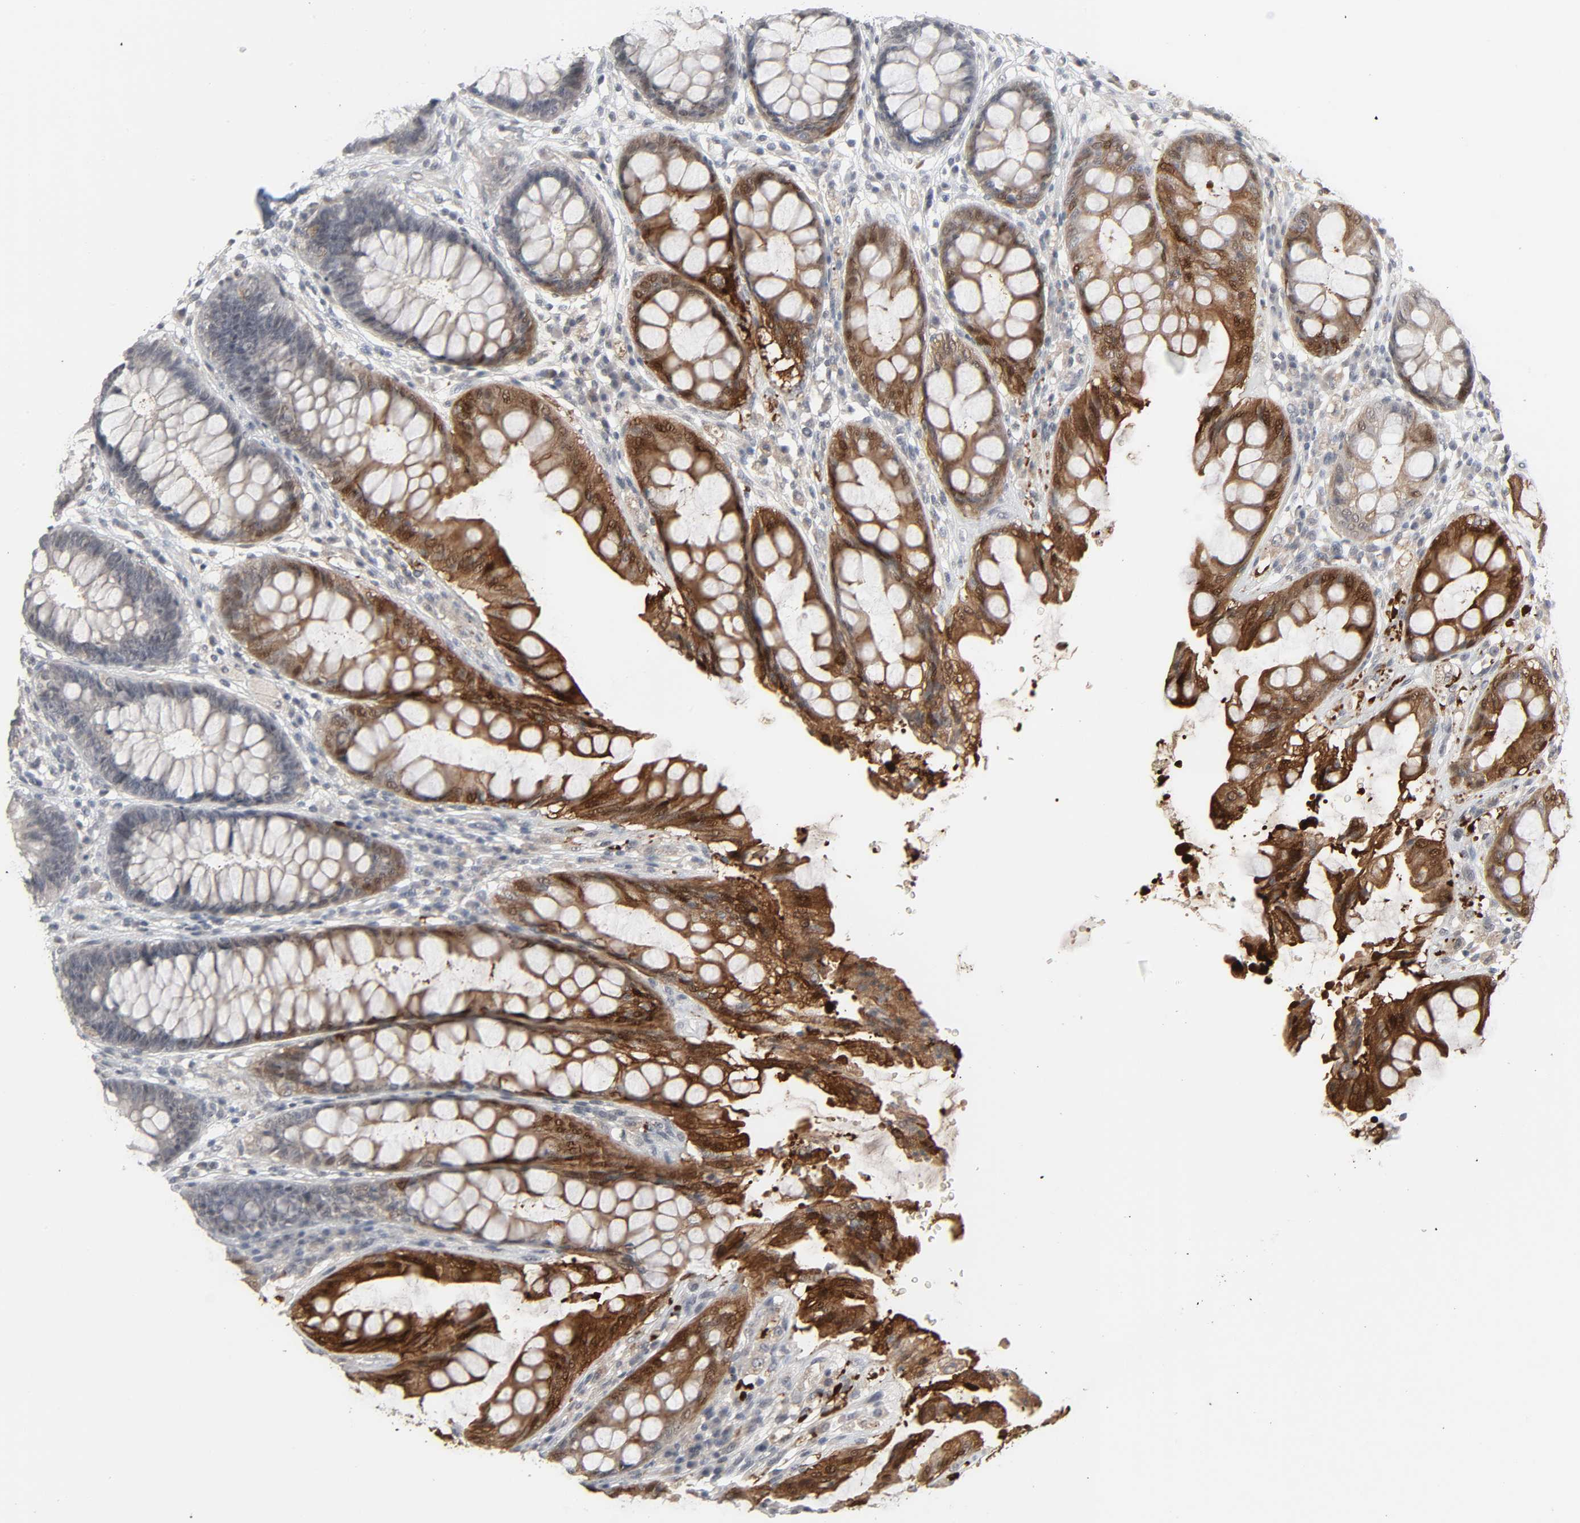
{"staining": {"intensity": "strong", "quantity": "25%-75%", "location": "cytoplasmic/membranous"}, "tissue": "rectum", "cell_type": "Glandular cells", "image_type": "normal", "snomed": [{"axis": "morphology", "description": "Normal tissue, NOS"}, {"axis": "topography", "description": "Rectum"}], "caption": "Rectum stained with DAB IHC demonstrates high levels of strong cytoplasmic/membranous positivity in approximately 25%-75% of glandular cells.", "gene": "ZNF222", "patient": {"sex": "female", "age": 46}}